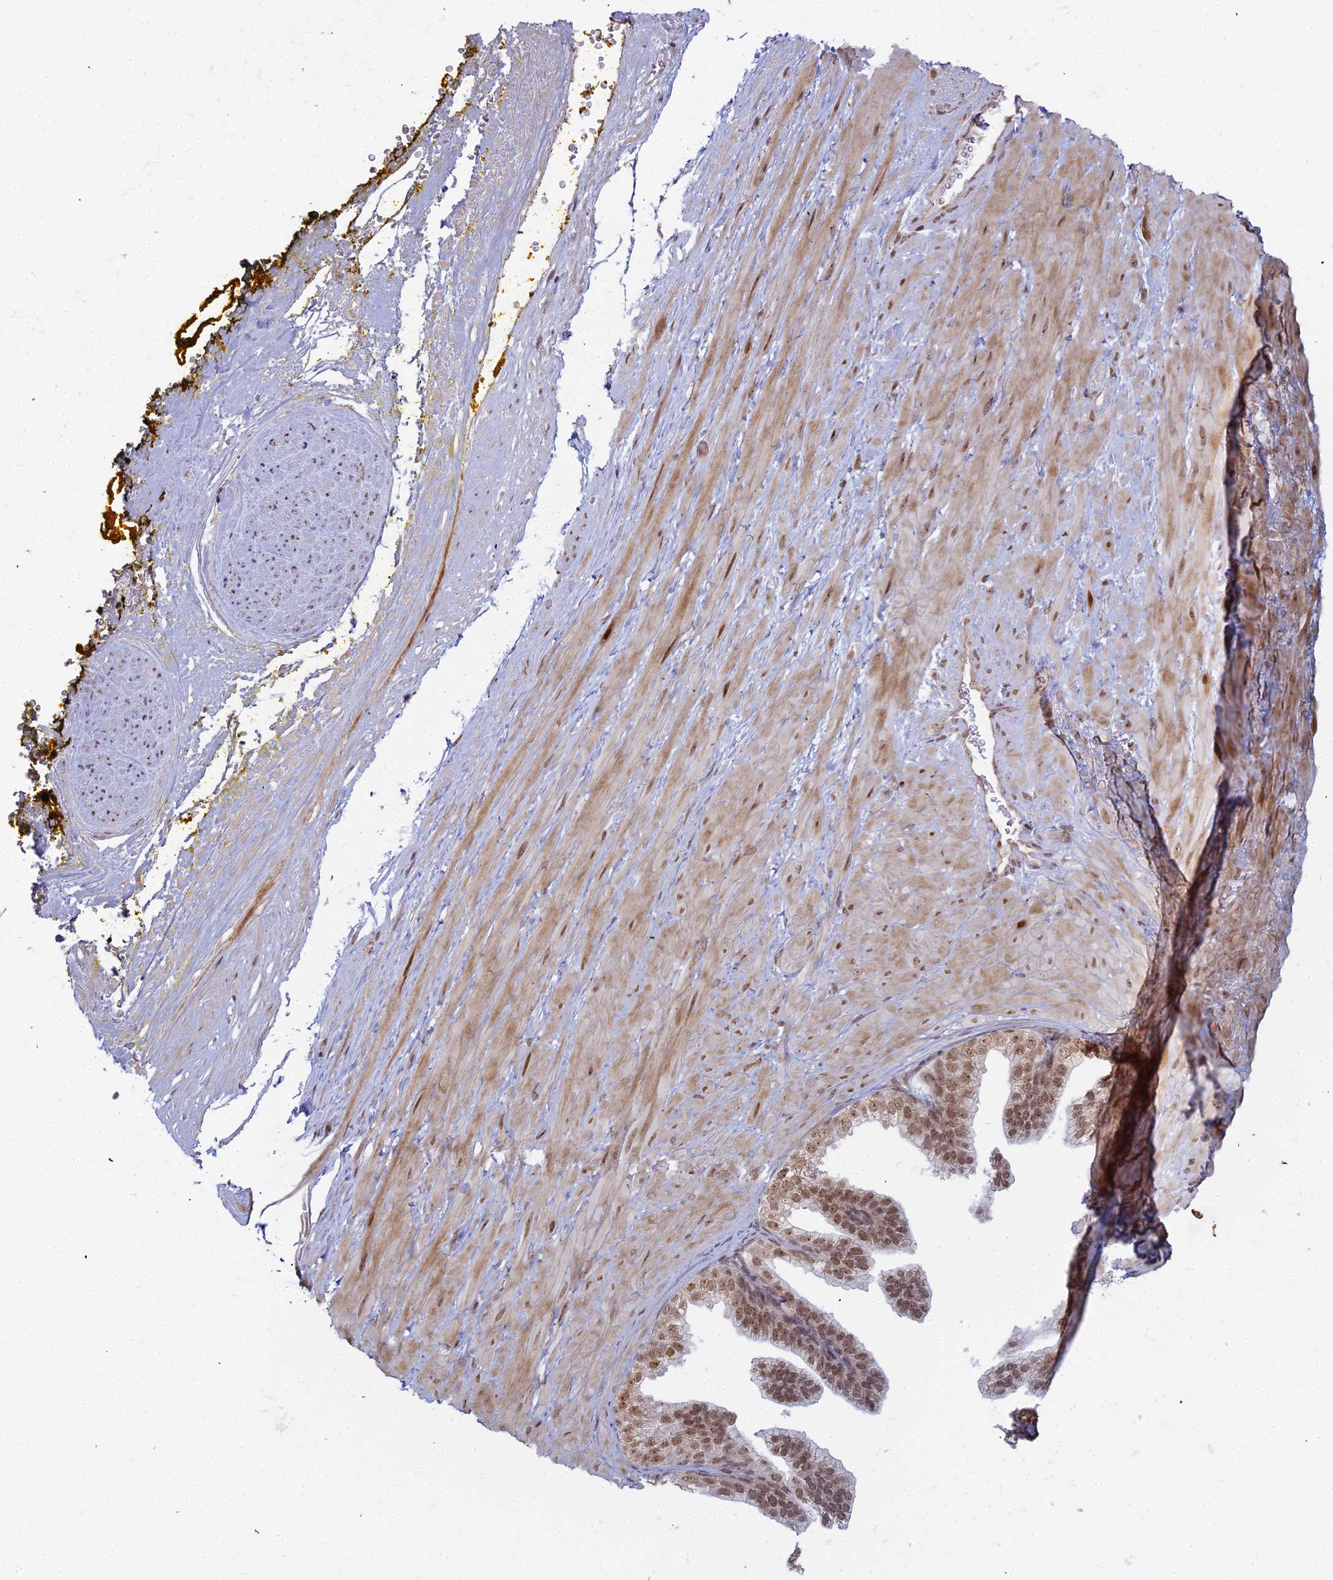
{"staining": {"intensity": "negative", "quantity": "none", "location": "none"}, "tissue": "adipose tissue", "cell_type": "Adipocytes", "image_type": "normal", "snomed": [{"axis": "morphology", "description": "Normal tissue, NOS"}, {"axis": "morphology", "description": "Adenocarcinoma, Low grade"}, {"axis": "topography", "description": "Prostate"}, {"axis": "topography", "description": "Peripheral nerve tissue"}], "caption": "Immunohistochemistry (IHC) of normal human adipose tissue reveals no expression in adipocytes.", "gene": "ABCA2", "patient": {"sex": "male", "age": 63}}